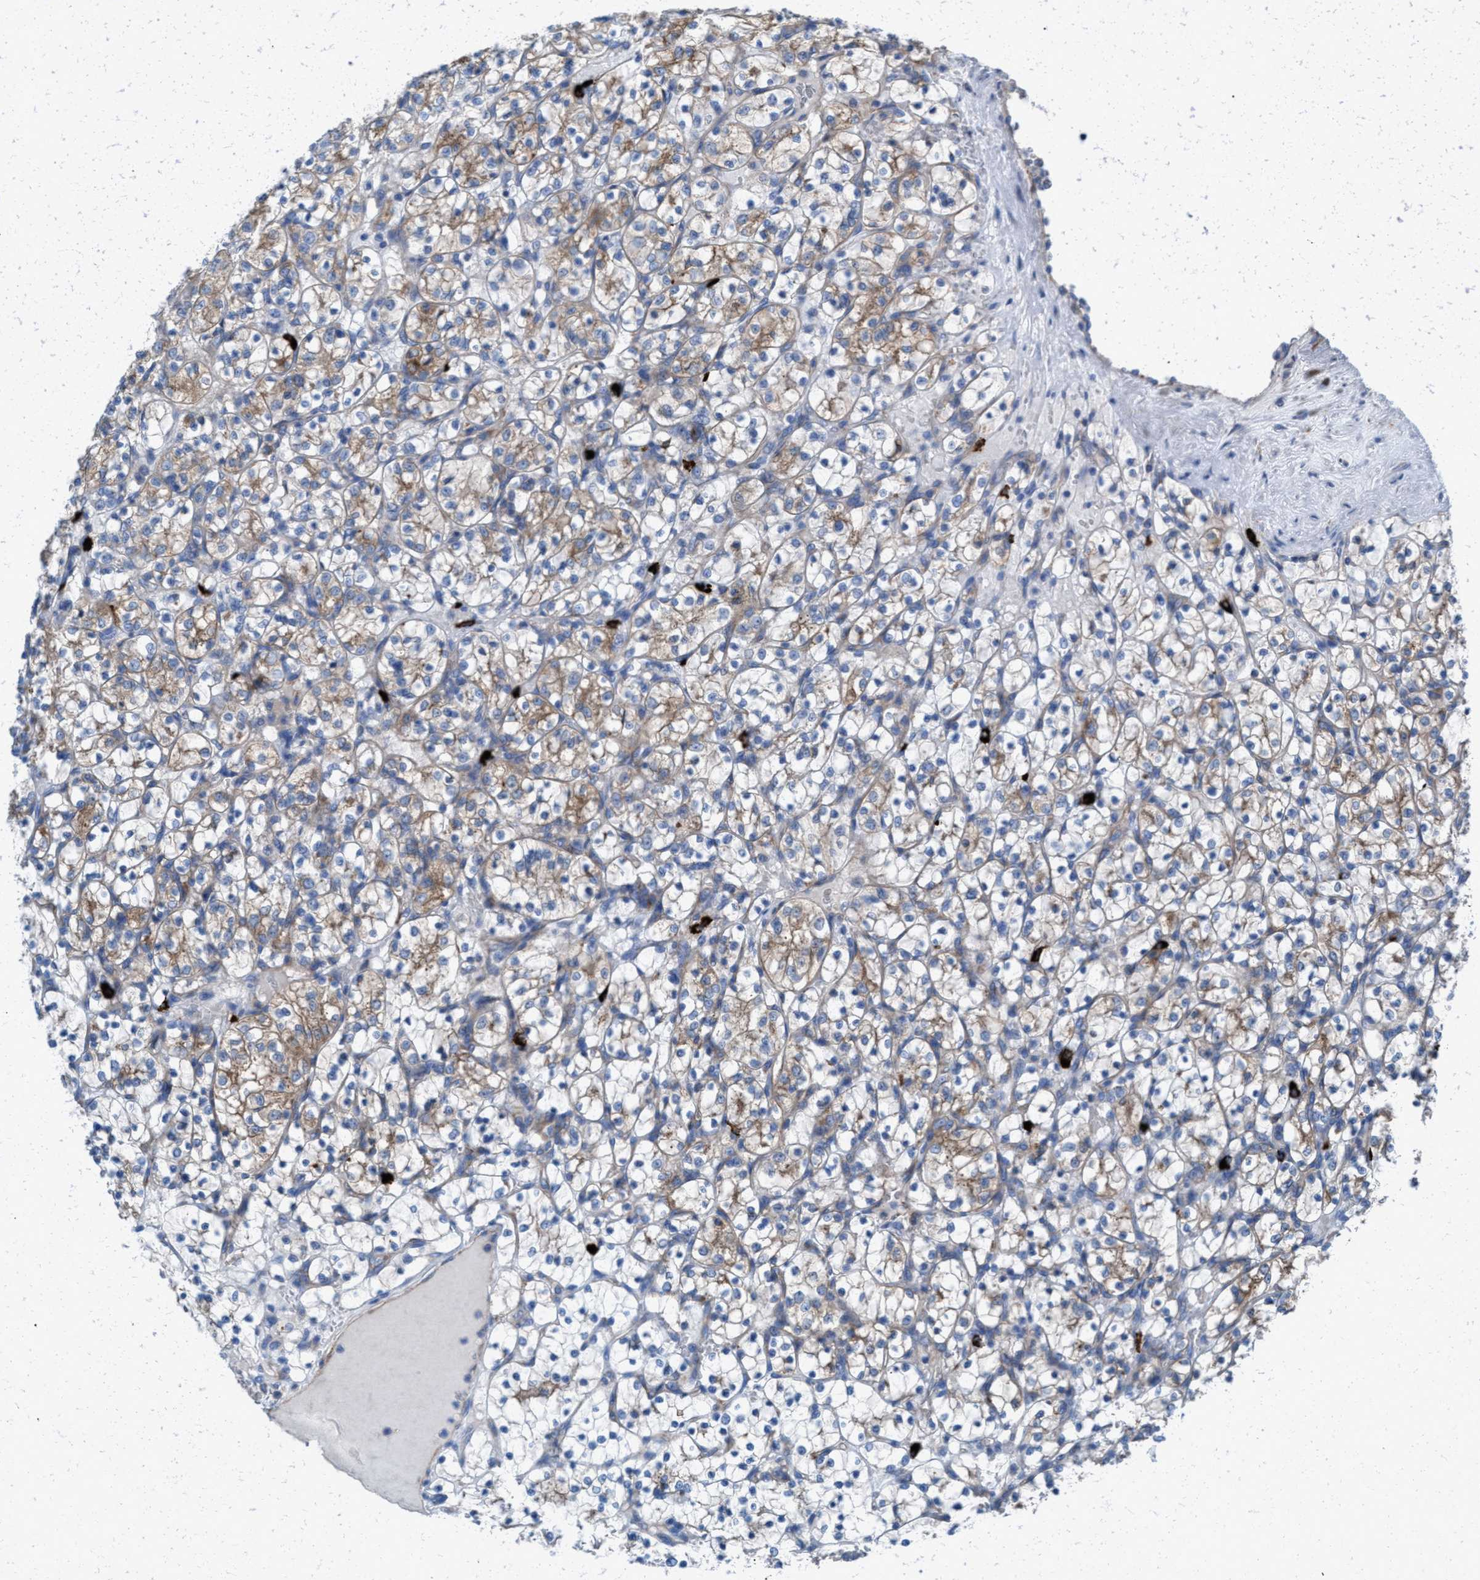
{"staining": {"intensity": "weak", "quantity": ">75%", "location": "cytoplasmic/membranous"}, "tissue": "renal cancer", "cell_type": "Tumor cells", "image_type": "cancer", "snomed": [{"axis": "morphology", "description": "Adenocarcinoma, NOS"}, {"axis": "topography", "description": "Kidney"}], "caption": "Tumor cells reveal weak cytoplasmic/membranous positivity in about >75% of cells in renal cancer.", "gene": "NYAP1", "patient": {"sex": "female", "age": 69}}